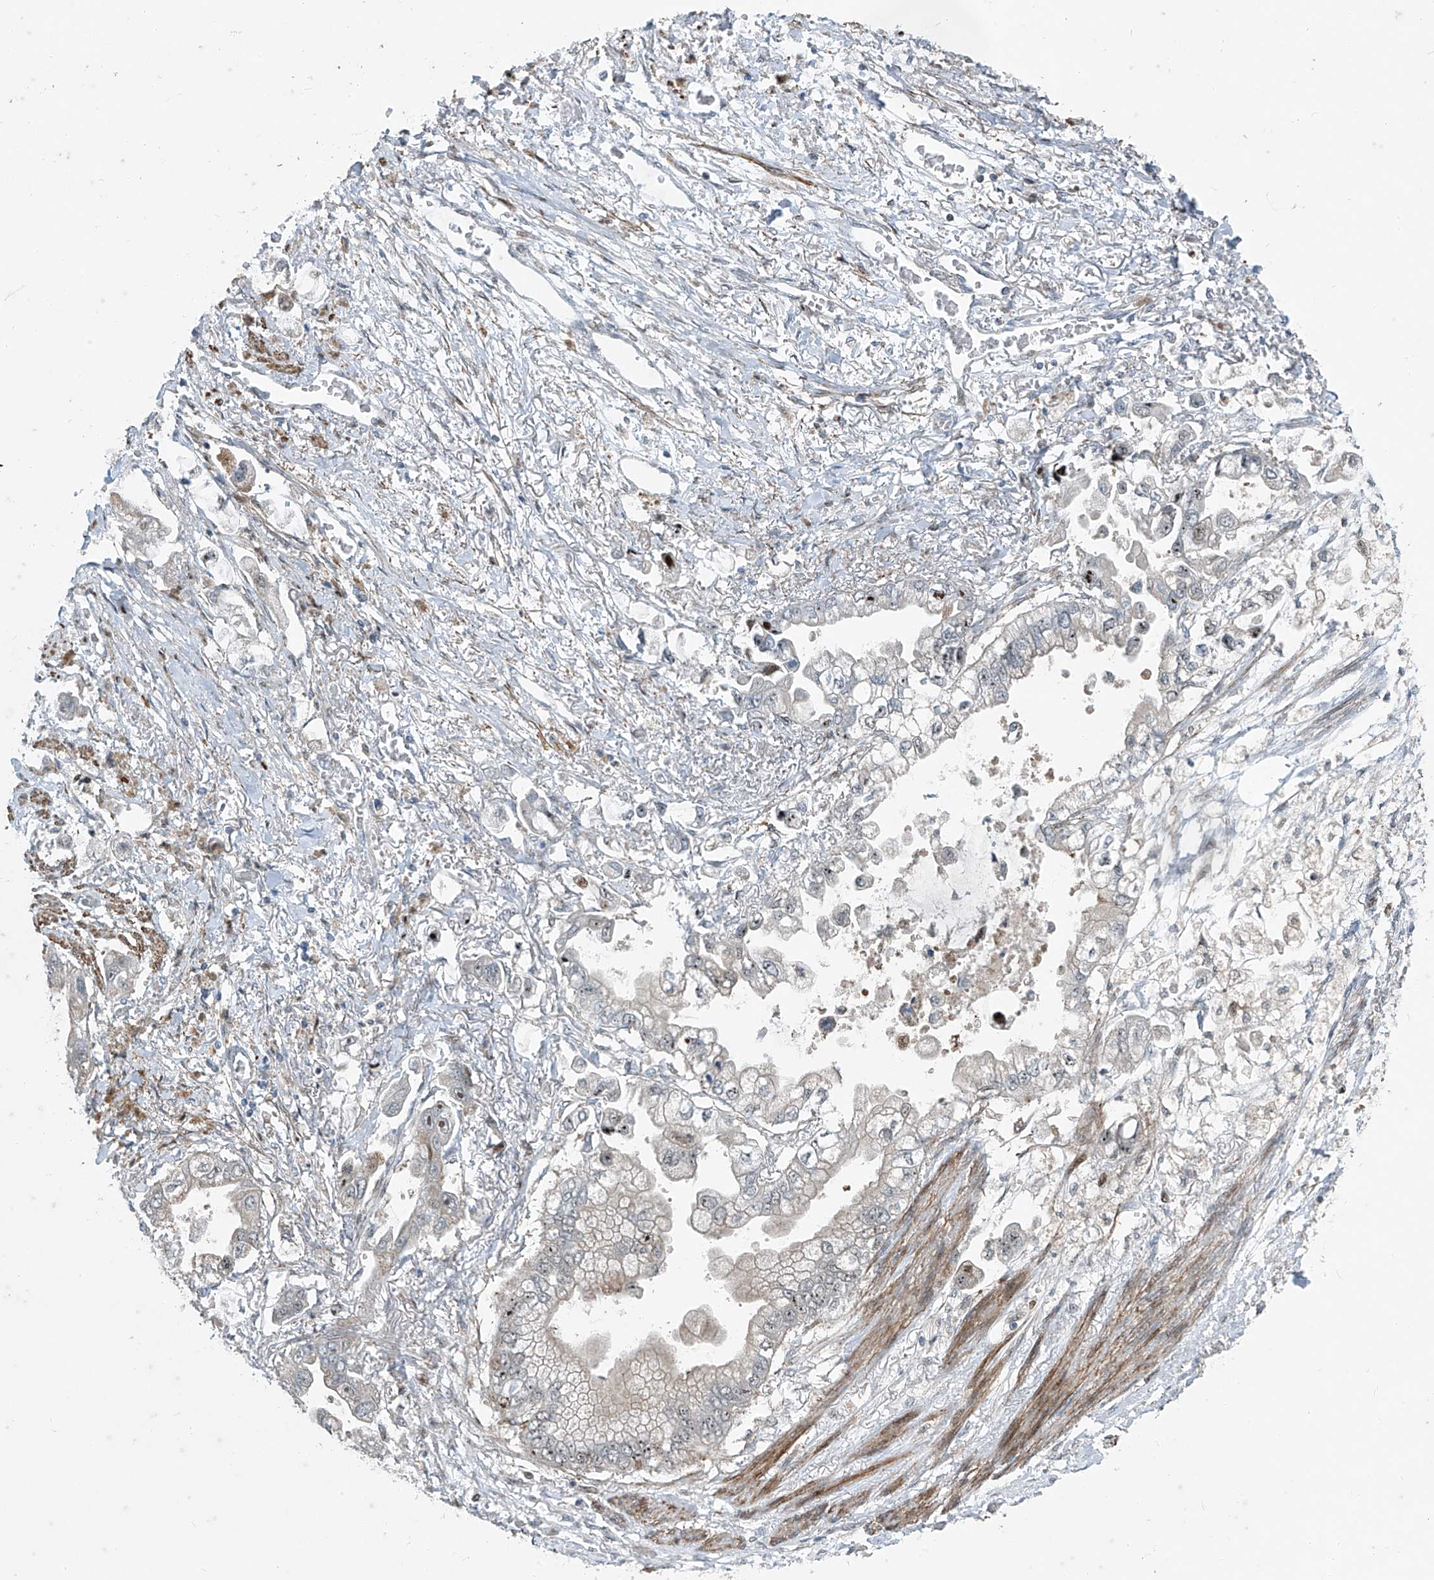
{"staining": {"intensity": "moderate", "quantity": "<25%", "location": "nuclear"}, "tissue": "stomach cancer", "cell_type": "Tumor cells", "image_type": "cancer", "snomed": [{"axis": "morphology", "description": "Adenocarcinoma, NOS"}, {"axis": "topography", "description": "Stomach"}], "caption": "DAB immunohistochemical staining of human adenocarcinoma (stomach) exhibits moderate nuclear protein staining in approximately <25% of tumor cells.", "gene": "PPCS", "patient": {"sex": "male", "age": 62}}